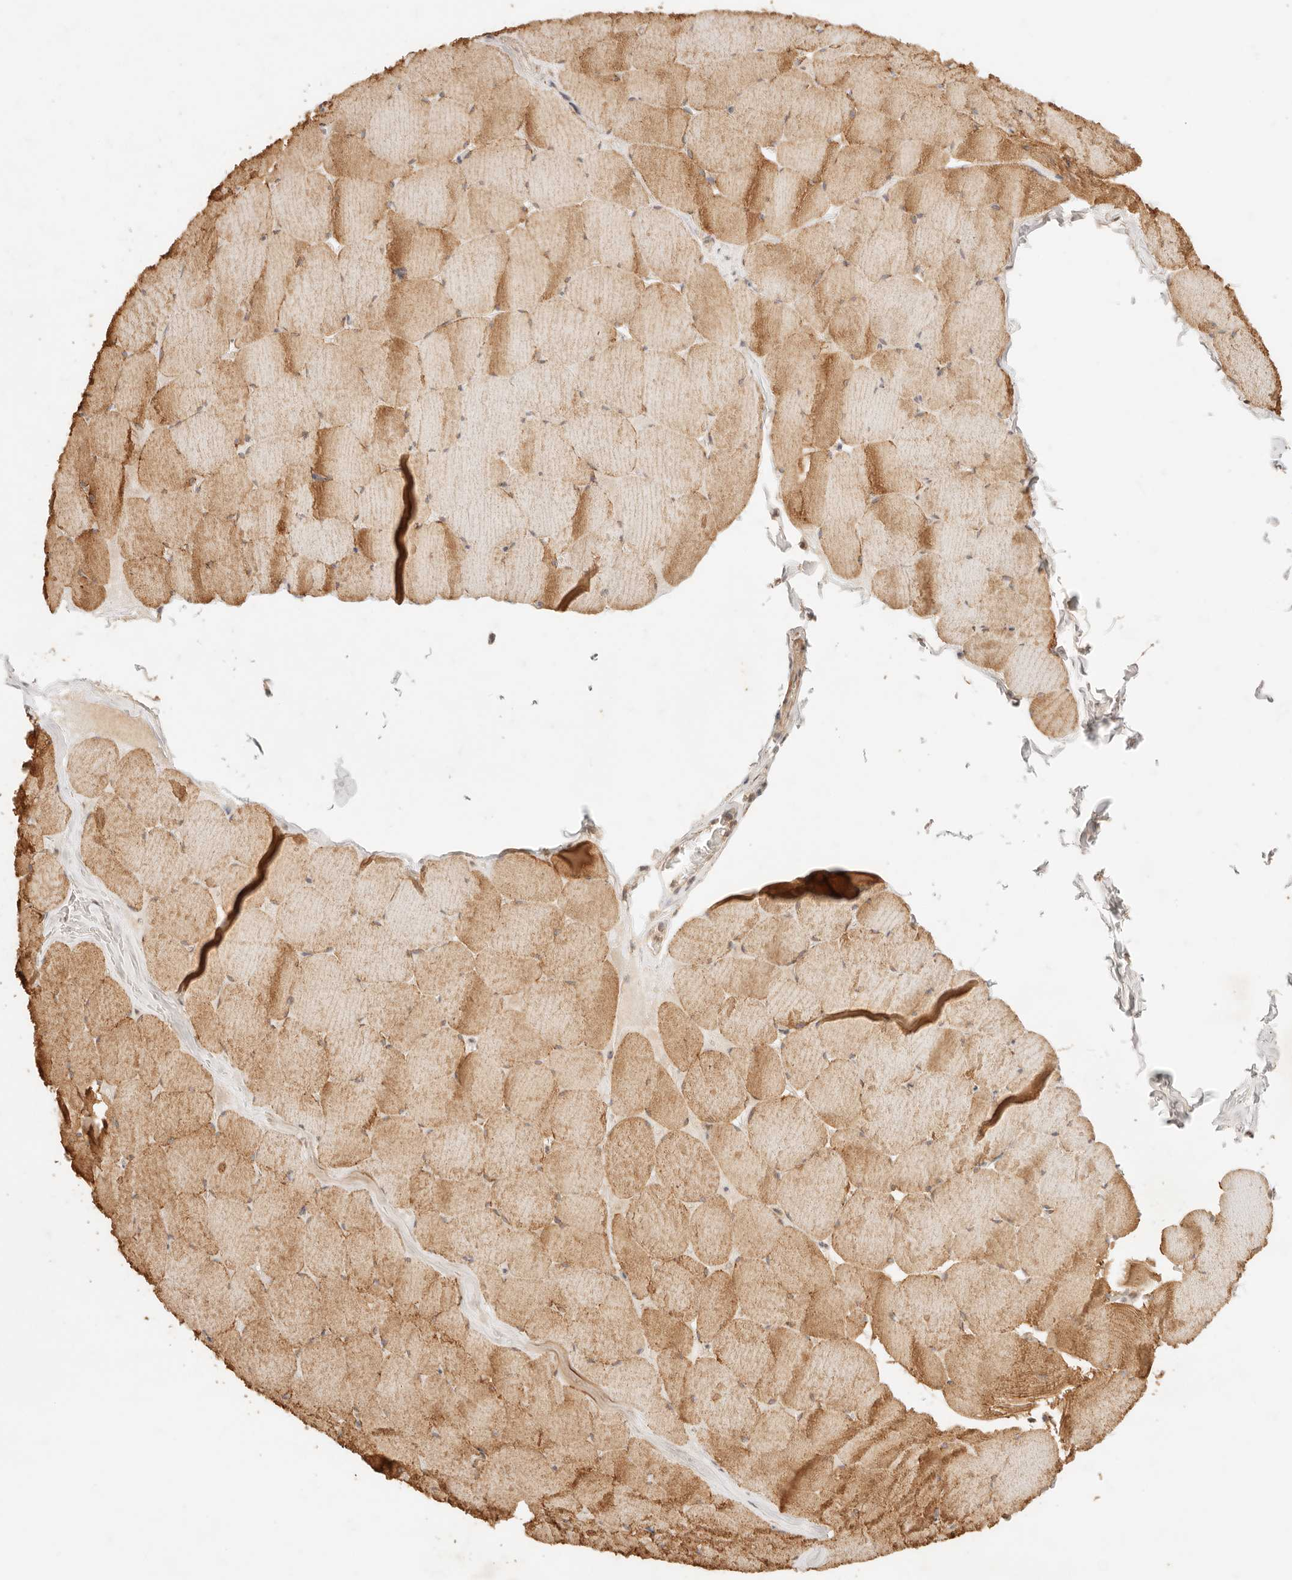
{"staining": {"intensity": "moderate", "quantity": ">75%", "location": "cytoplasmic/membranous"}, "tissue": "skeletal muscle", "cell_type": "Myocytes", "image_type": "normal", "snomed": [{"axis": "morphology", "description": "Normal tissue, NOS"}, {"axis": "topography", "description": "Skeletal muscle"}], "caption": "IHC micrograph of normal skeletal muscle stained for a protein (brown), which displays medium levels of moderate cytoplasmic/membranous staining in about >75% of myocytes.", "gene": "TRIM11", "patient": {"sex": "male", "age": 62}}